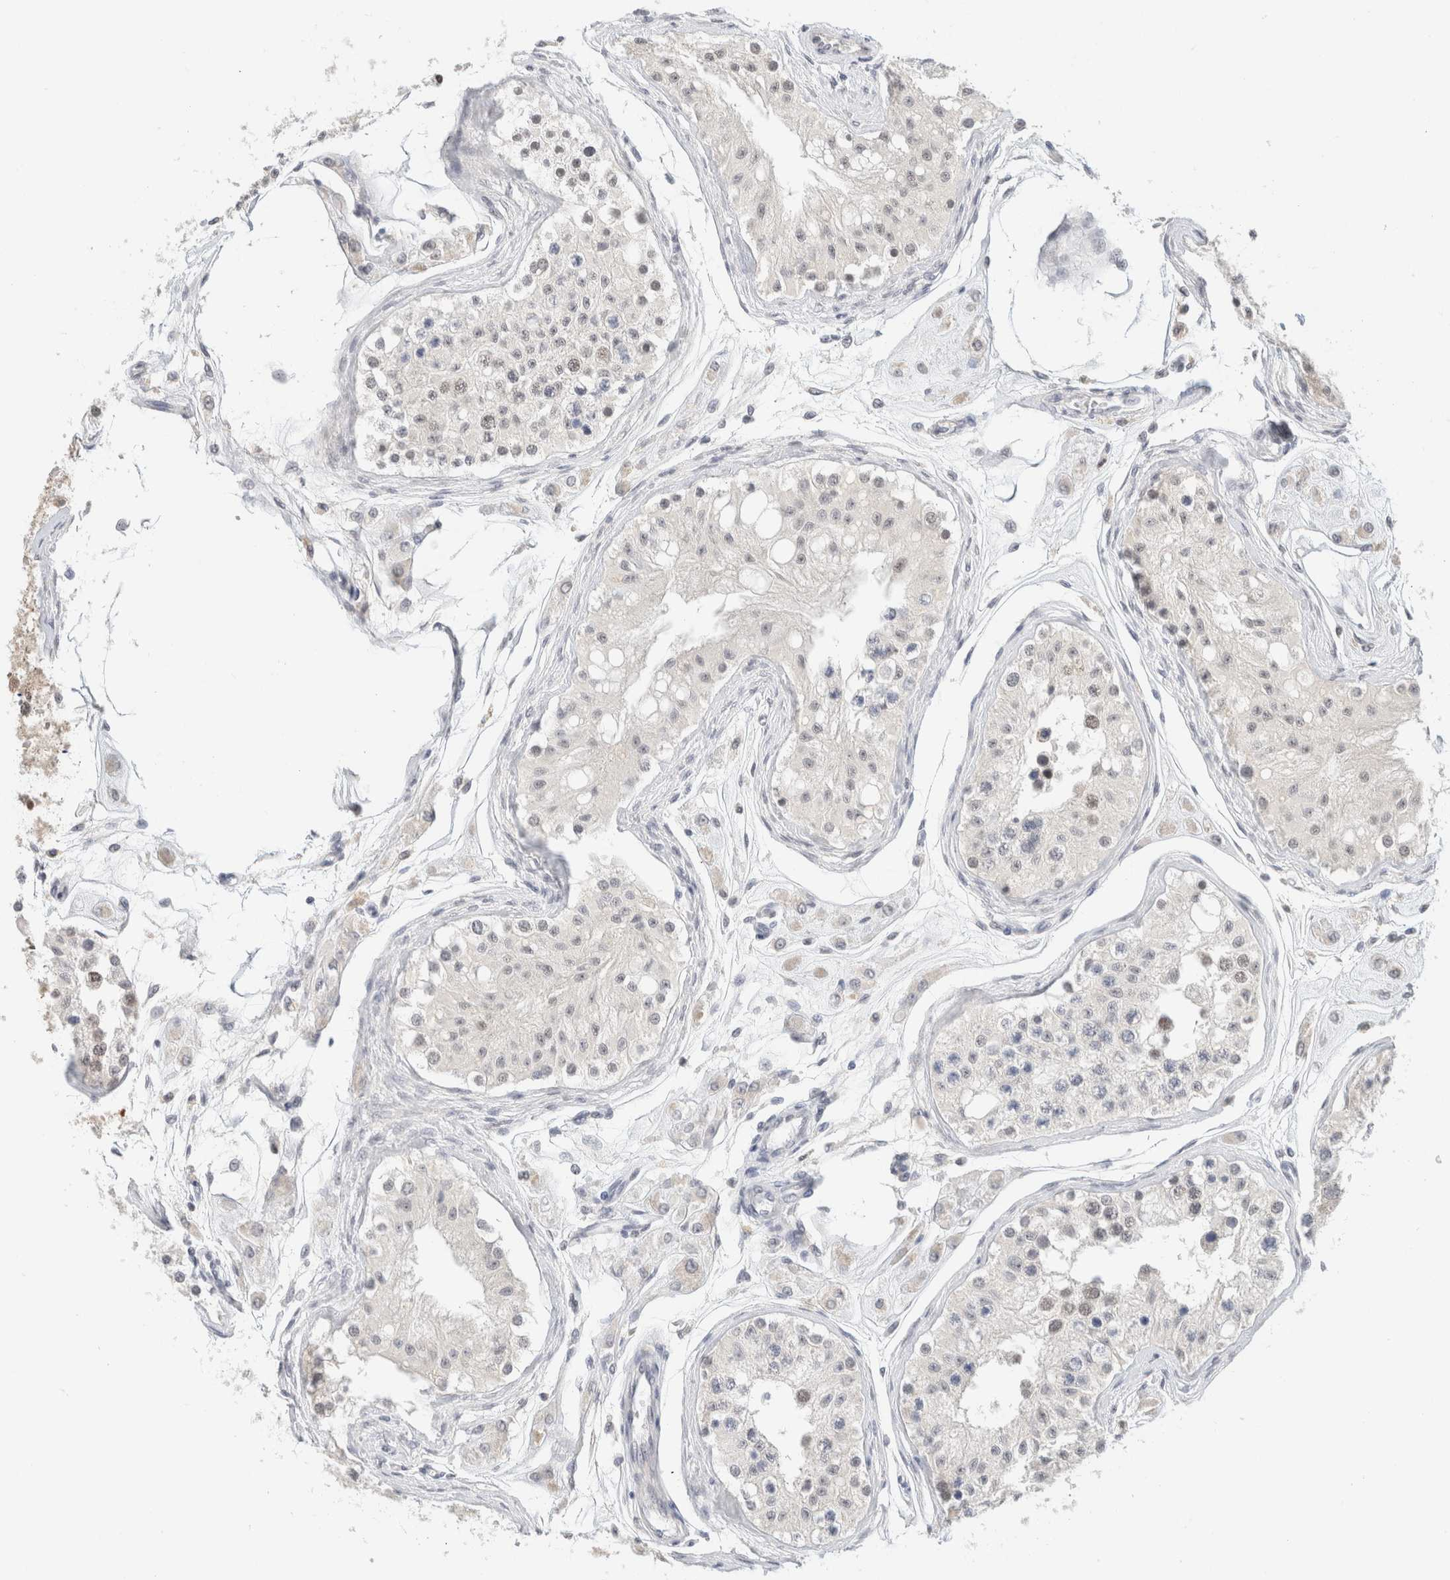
{"staining": {"intensity": "weak", "quantity": "25%-75%", "location": "cytoplasmic/membranous,nuclear"}, "tissue": "testis", "cell_type": "Cells in seminiferous ducts", "image_type": "normal", "snomed": [{"axis": "morphology", "description": "Normal tissue, NOS"}, {"axis": "morphology", "description": "Adenocarcinoma, metastatic, NOS"}, {"axis": "topography", "description": "Testis"}], "caption": "An immunohistochemistry (IHC) histopathology image of unremarkable tissue is shown. Protein staining in brown labels weak cytoplasmic/membranous,nuclear positivity in testis within cells in seminiferous ducts.", "gene": "HDLBP", "patient": {"sex": "male", "age": 26}}